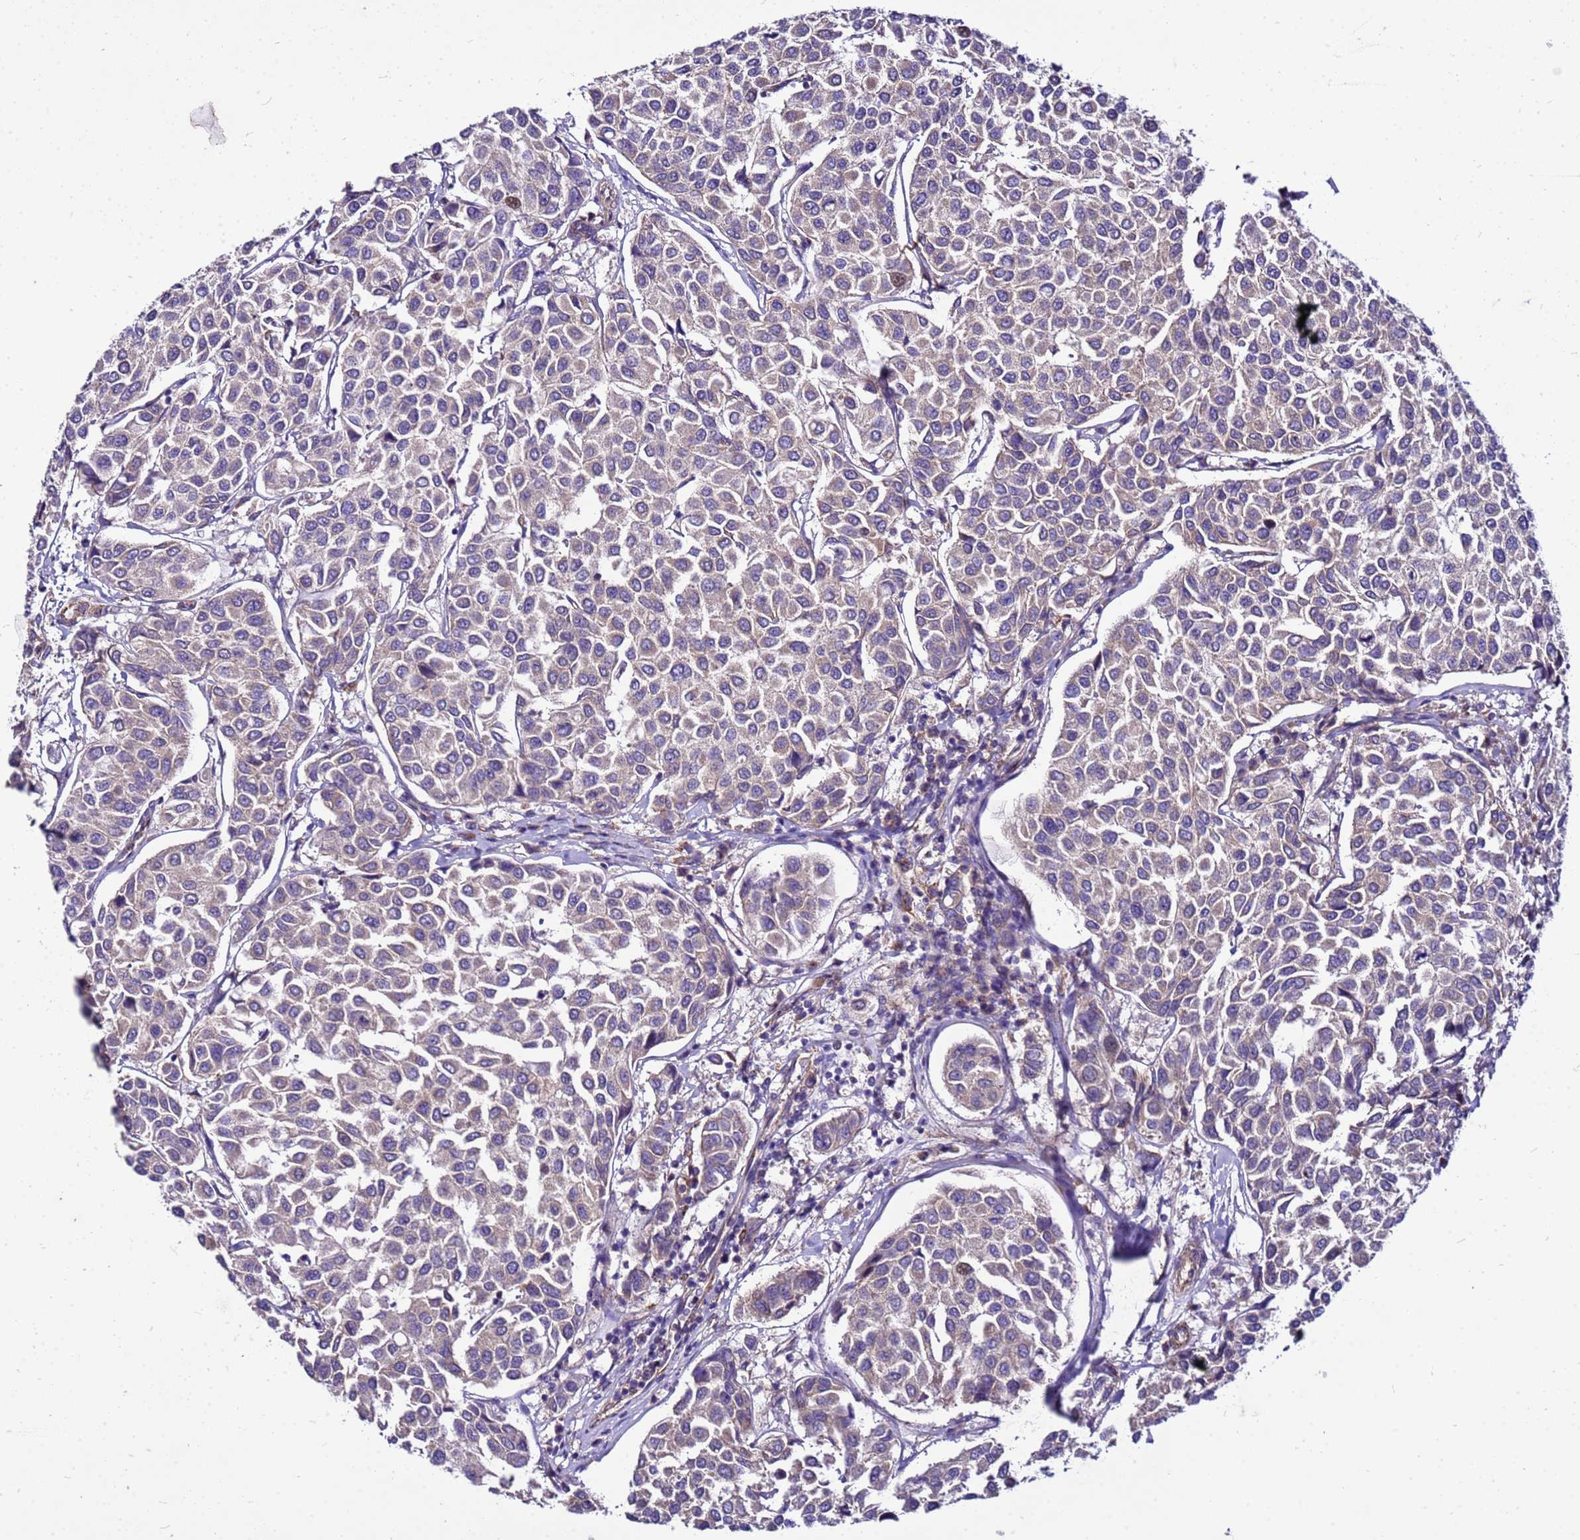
{"staining": {"intensity": "weak", "quantity": "<25%", "location": "cytoplasmic/membranous"}, "tissue": "breast cancer", "cell_type": "Tumor cells", "image_type": "cancer", "snomed": [{"axis": "morphology", "description": "Duct carcinoma"}, {"axis": "topography", "description": "Breast"}], "caption": "Immunohistochemical staining of intraductal carcinoma (breast) reveals no significant positivity in tumor cells.", "gene": "PKD1", "patient": {"sex": "female", "age": 55}}